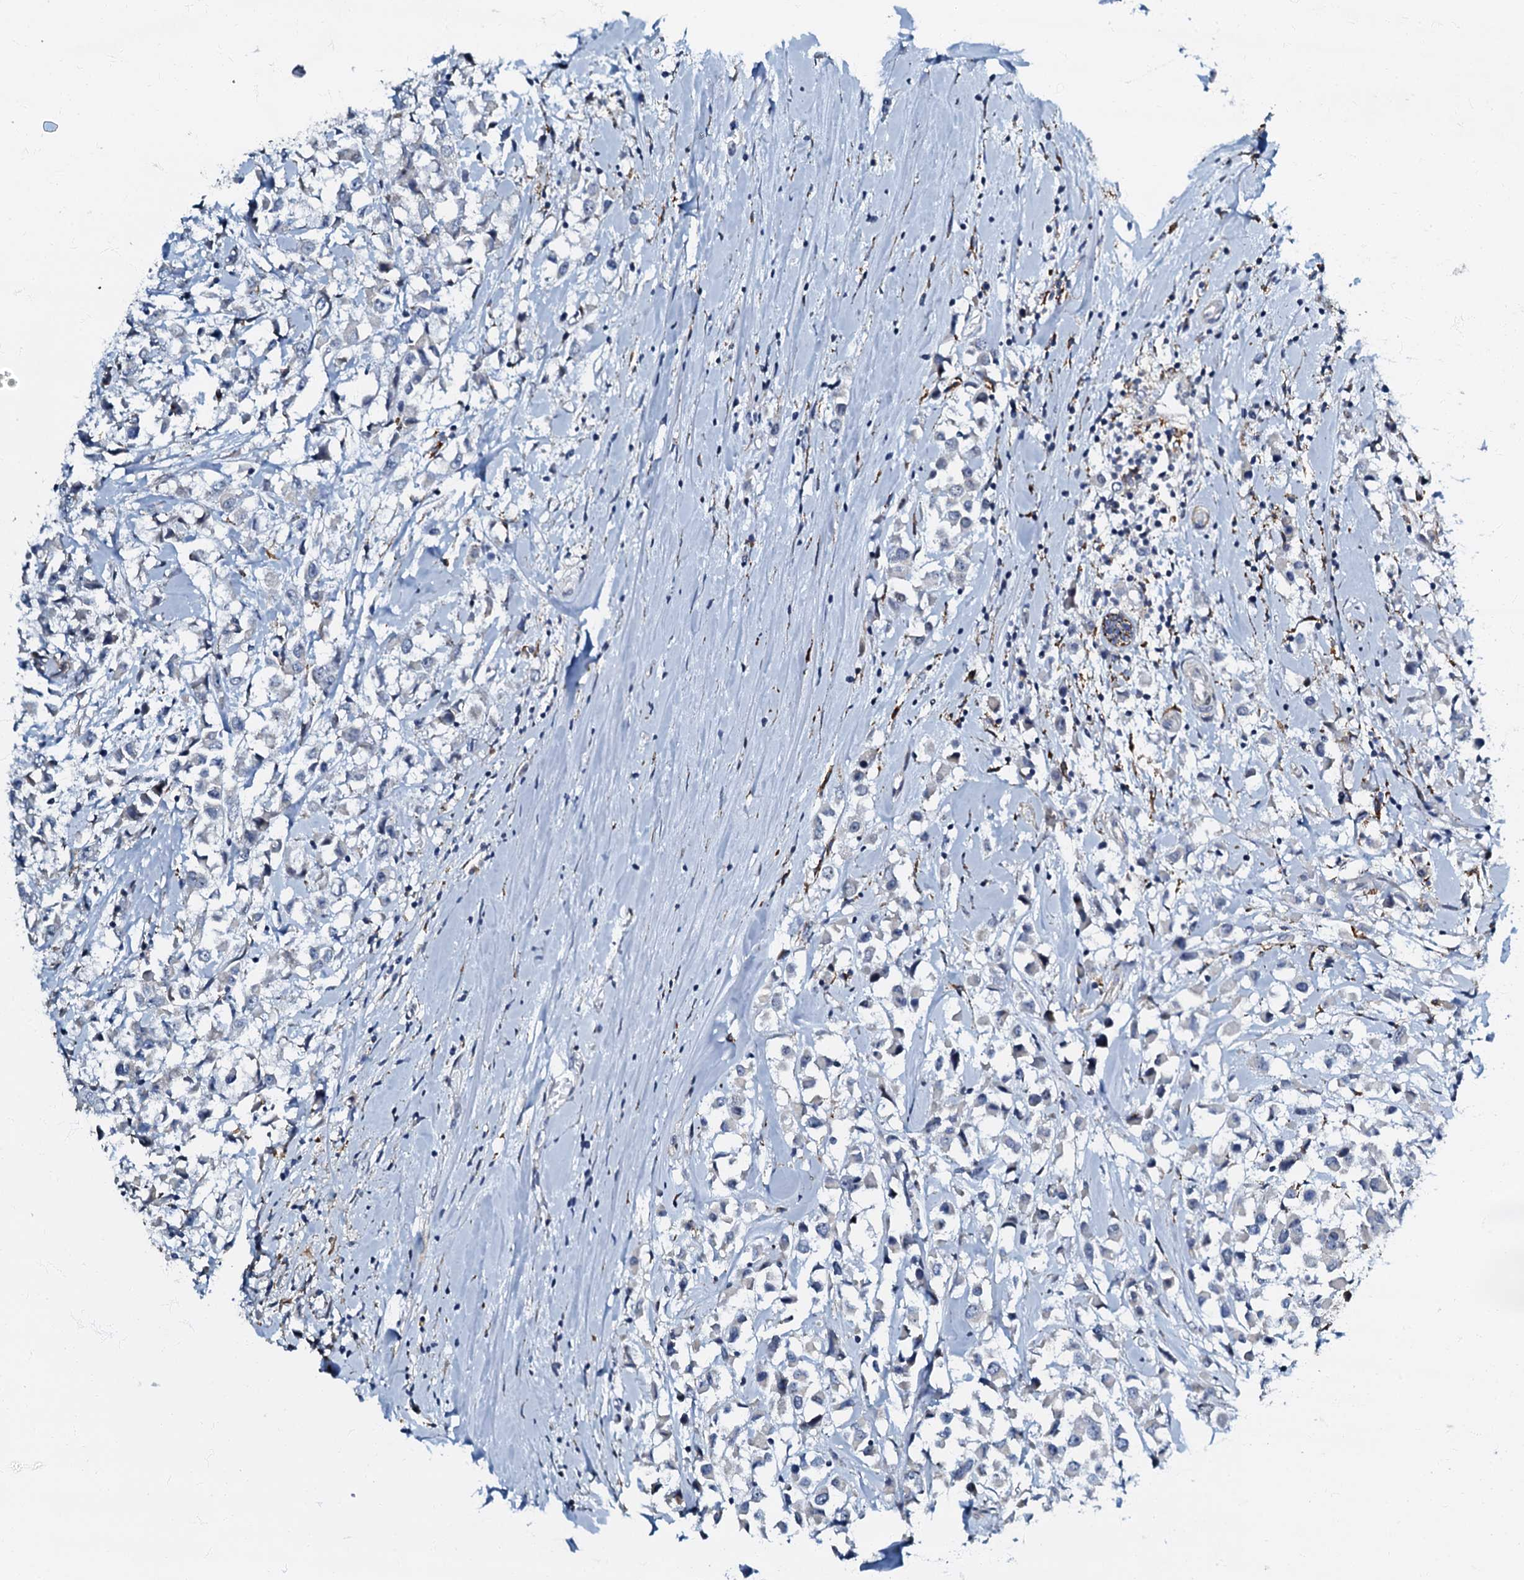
{"staining": {"intensity": "negative", "quantity": "none", "location": "none"}, "tissue": "breast cancer", "cell_type": "Tumor cells", "image_type": "cancer", "snomed": [{"axis": "morphology", "description": "Duct carcinoma"}, {"axis": "topography", "description": "Breast"}], "caption": "There is no significant staining in tumor cells of breast intraductal carcinoma.", "gene": "OLAH", "patient": {"sex": "female", "age": 61}}